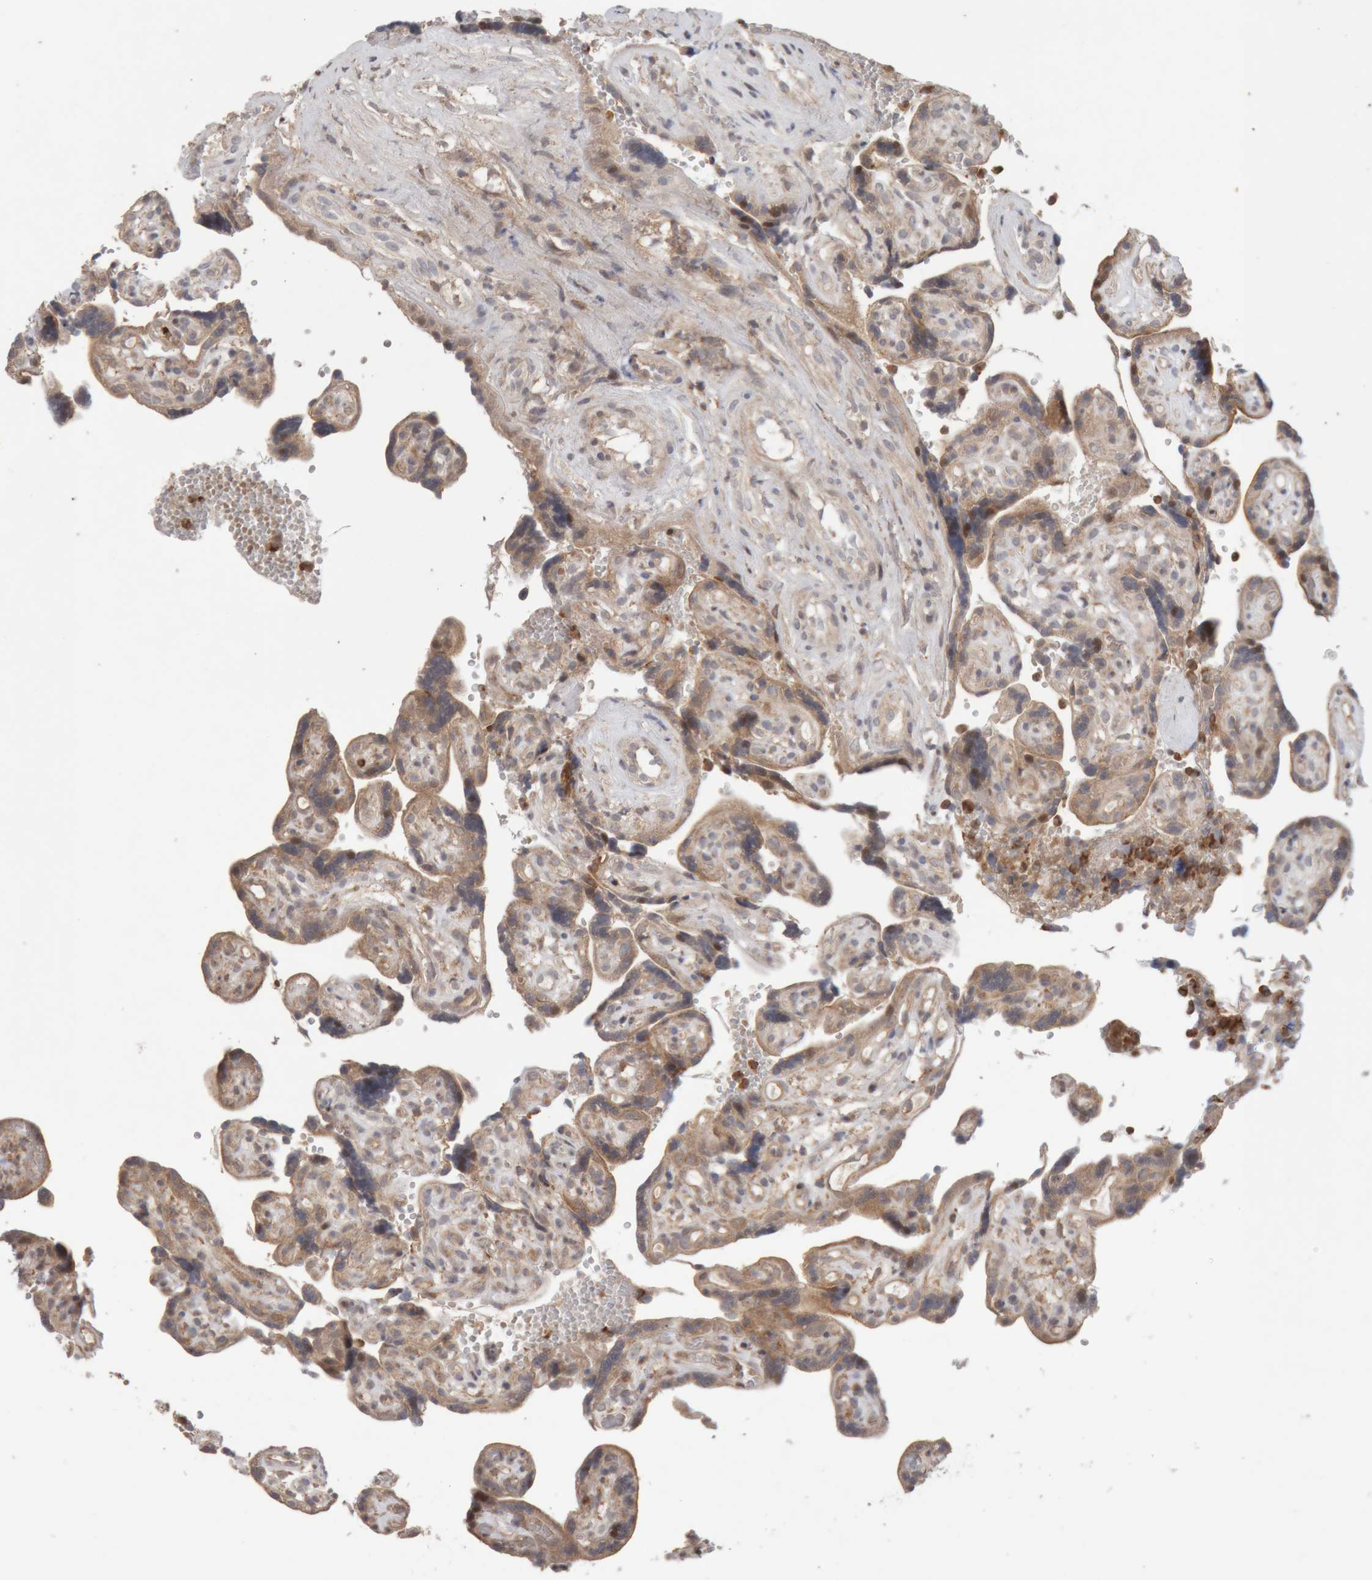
{"staining": {"intensity": "moderate", "quantity": ">75%", "location": "cytoplasmic/membranous"}, "tissue": "placenta", "cell_type": "Decidual cells", "image_type": "normal", "snomed": [{"axis": "morphology", "description": "Normal tissue, NOS"}, {"axis": "topography", "description": "Placenta"}], "caption": "High-power microscopy captured an IHC photomicrograph of unremarkable placenta, revealing moderate cytoplasmic/membranous positivity in about >75% of decidual cells. The staining is performed using DAB (3,3'-diaminobenzidine) brown chromogen to label protein expression. The nuclei are counter-stained blue using hematoxylin.", "gene": "KIF21B", "patient": {"sex": "female", "age": 30}}